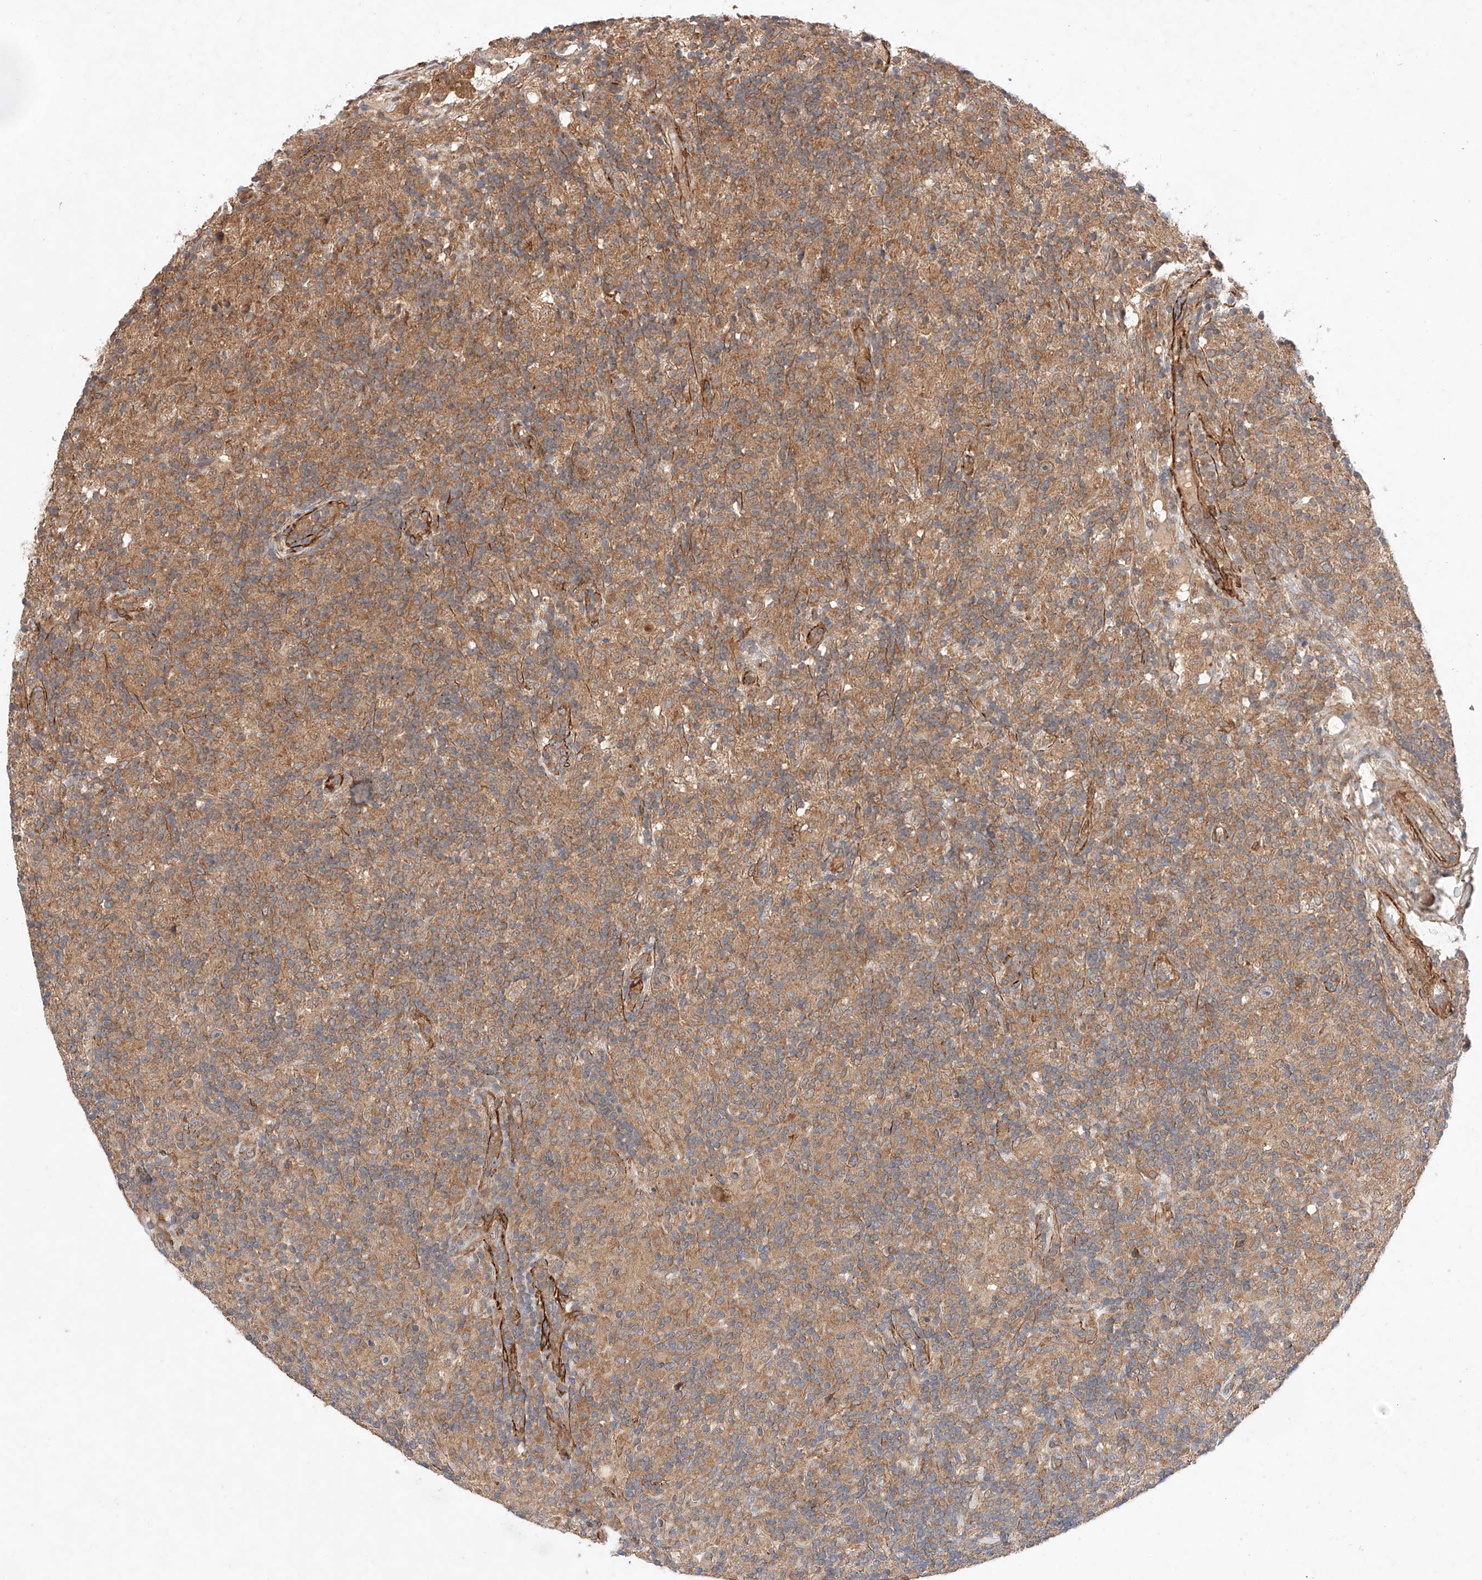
{"staining": {"intensity": "moderate", "quantity": ">75%", "location": "cytoplasmic/membranous"}, "tissue": "lymphoma", "cell_type": "Tumor cells", "image_type": "cancer", "snomed": [{"axis": "morphology", "description": "Hodgkin's disease, NOS"}, {"axis": "topography", "description": "Lymph node"}], "caption": "Immunohistochemical staining of human Hodgkin's disease demonstrates moderate cytoplasmic/membranous protein staining in about >75% of tumor cells.", "gene": "RAB23", "patient": {"sex": "male", "age": 70}}